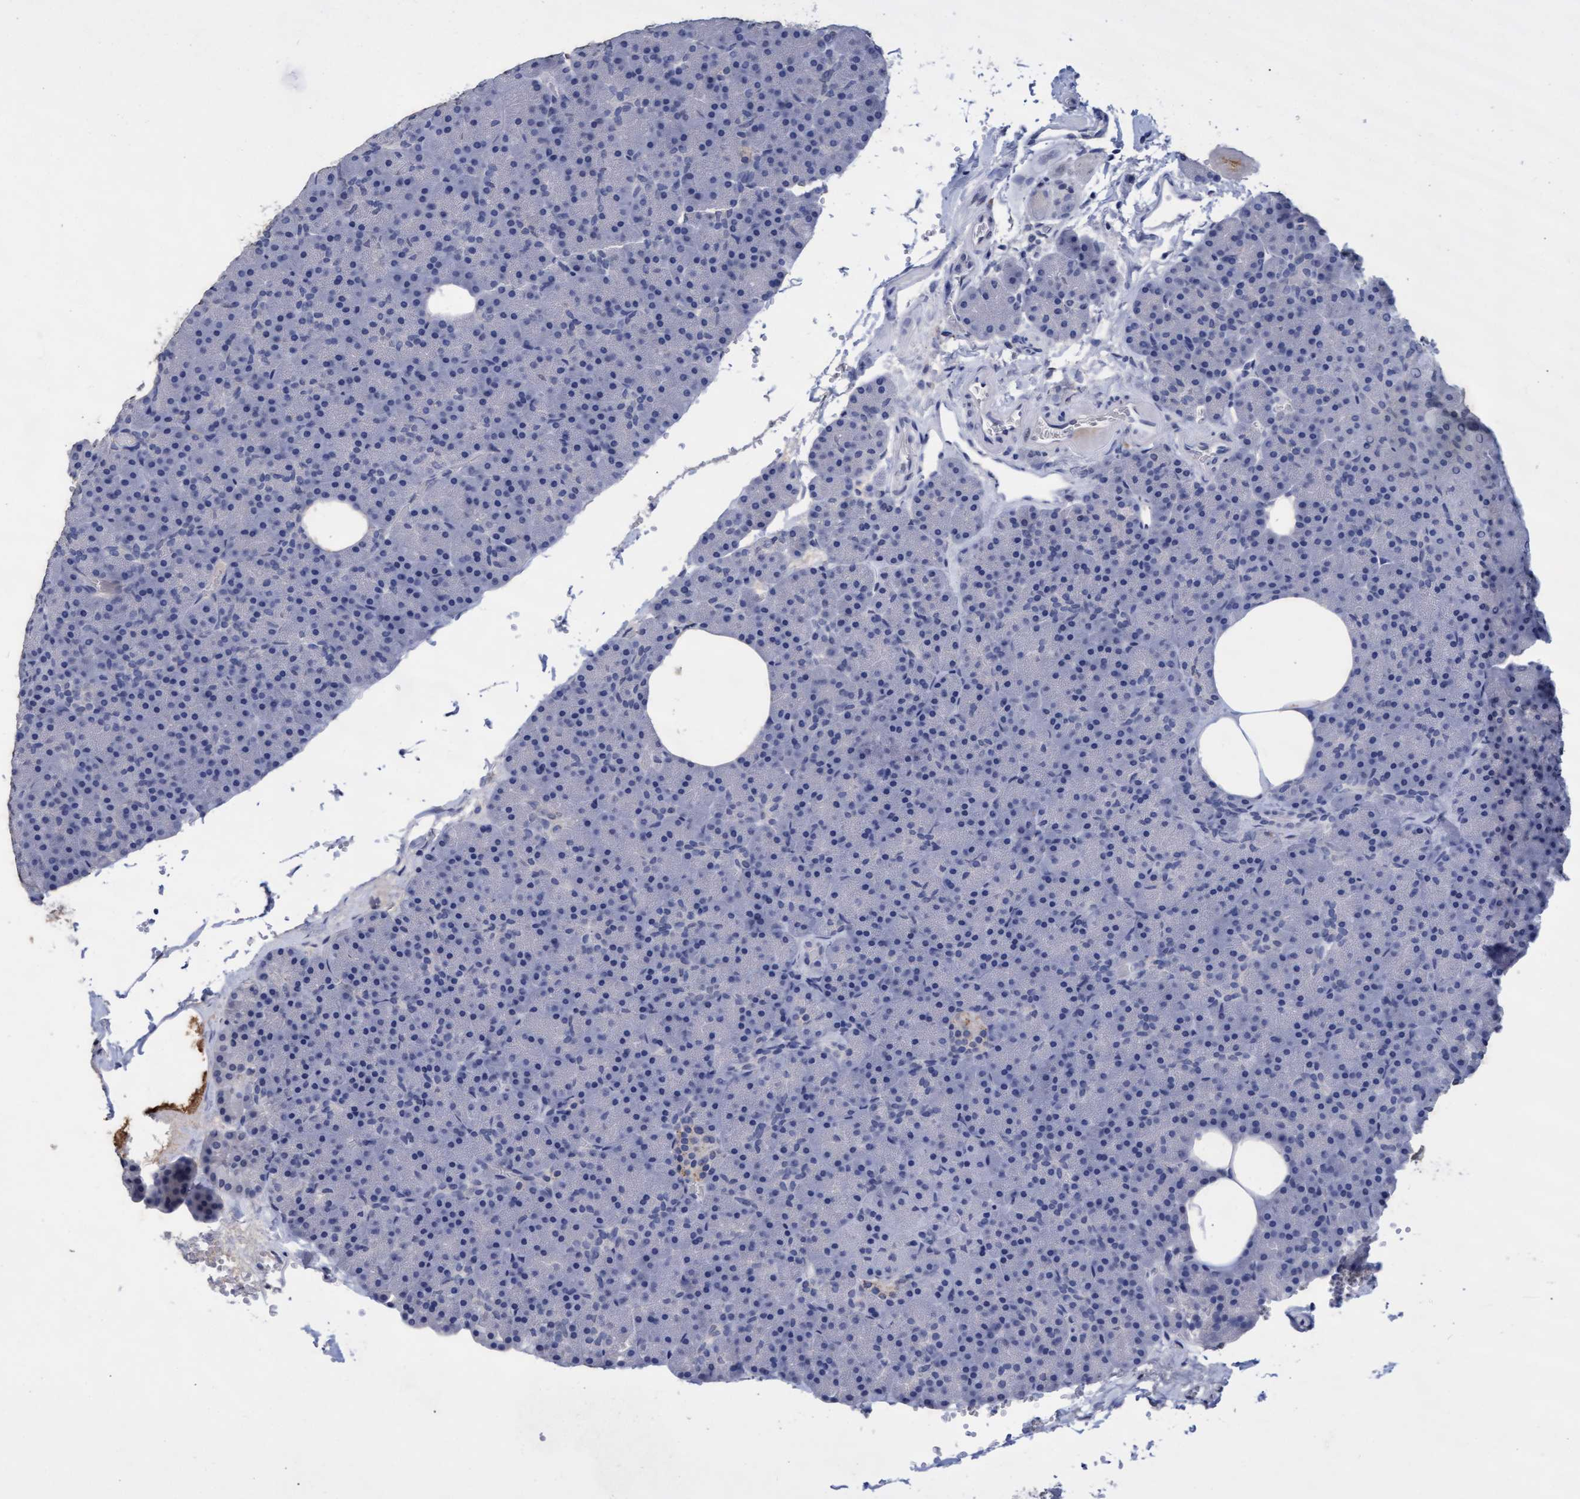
{"staining": {"intensity": "negative", "quantity": "none", "location": "none"}, "tissue": "pancreas", "cell_type": "Exocrine glandular cells", "image_type": "normal", "snomed": [{"axis": "morphology", "description": "Normal tissue, NOS"}, {"axis": "morphology", "description": "Carcinoid, malignant, NOS"}, {"axis": "topography", "description": "Pancreas"}], "caption": "The immunohistochemistry (IHC) micrograph has no significant positivity in exocrine glandular cells of pancreas.", "gene": "GPR39", "patient": {"sex": "female", "age": 35}}